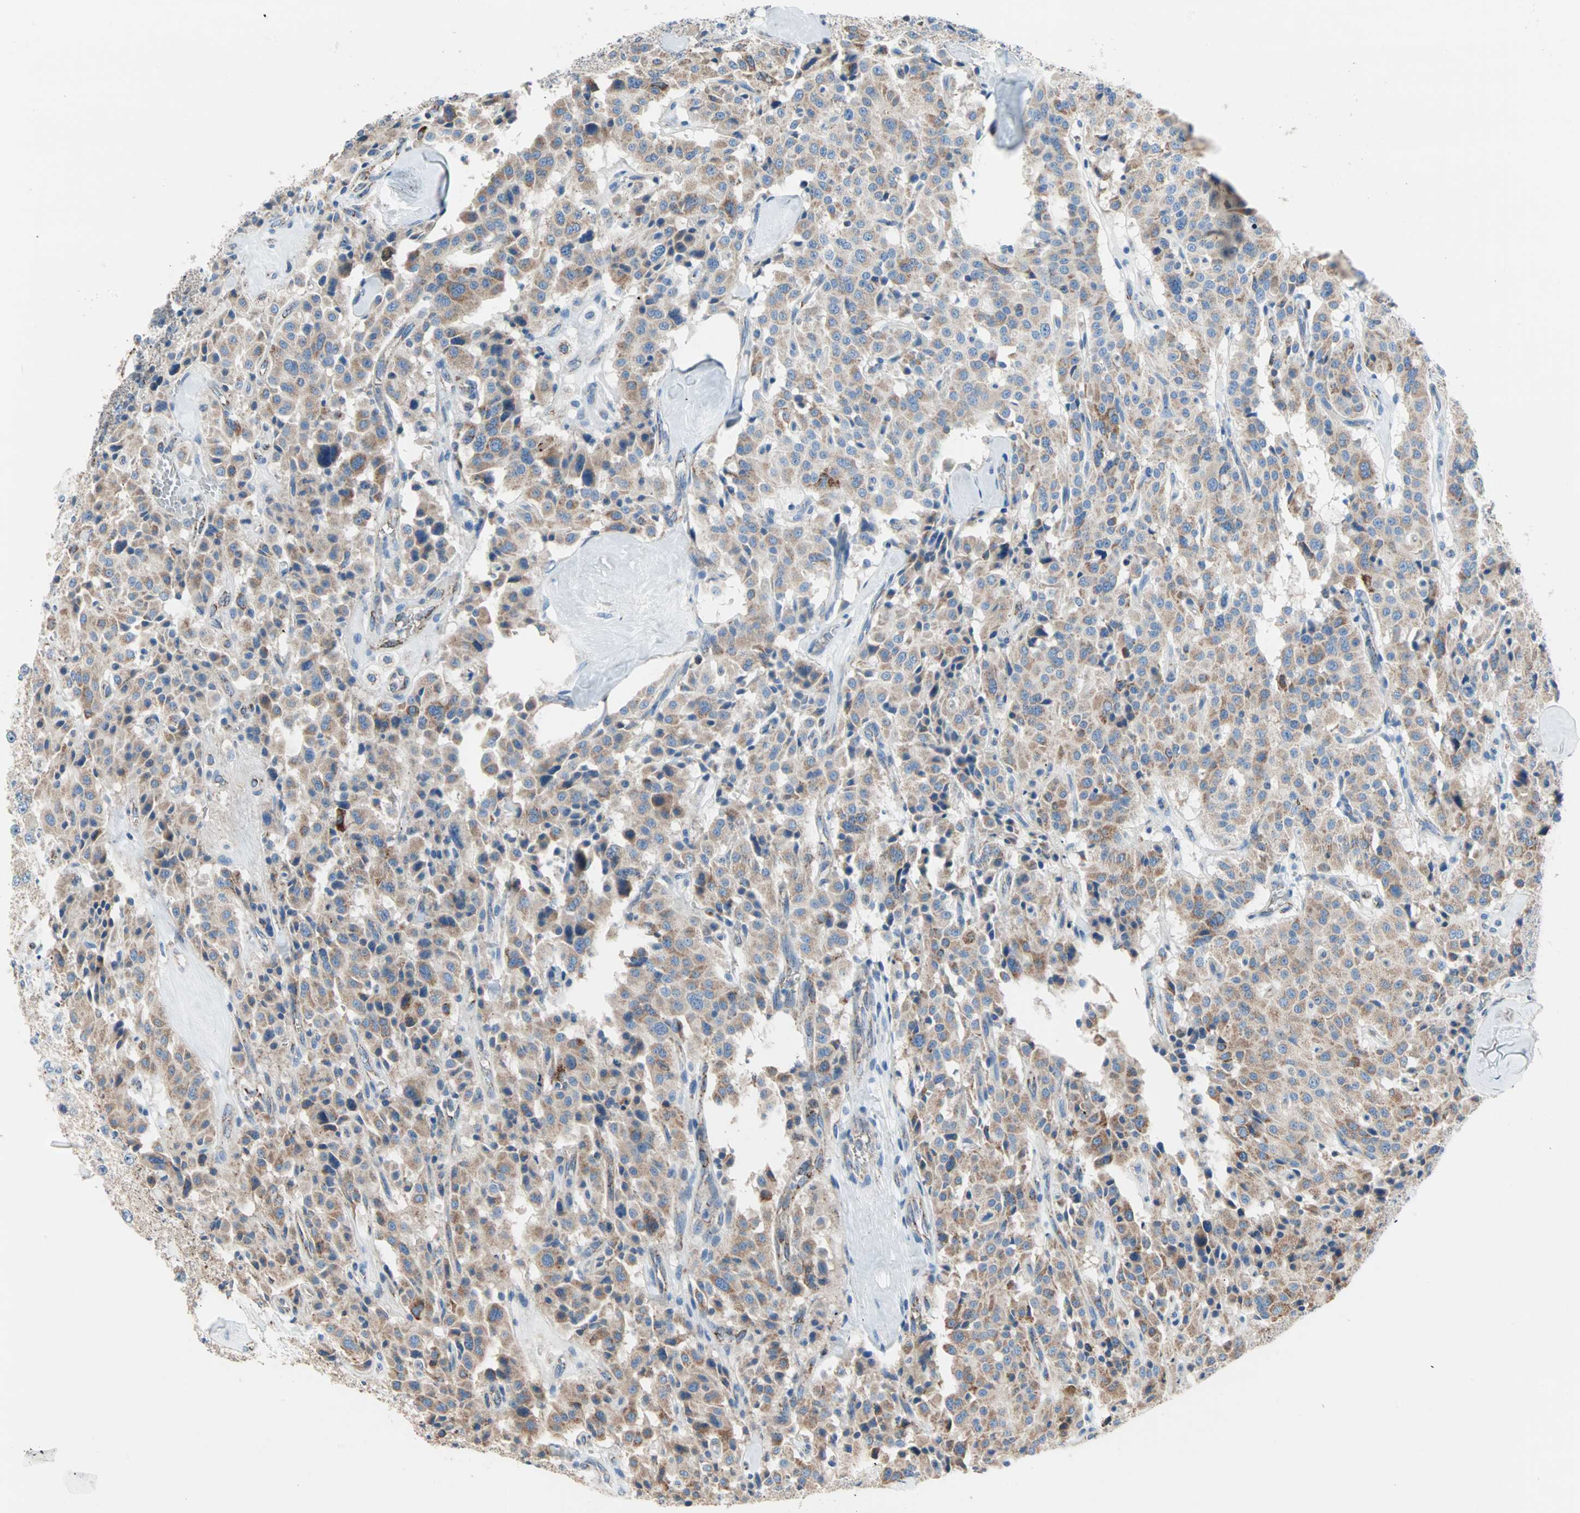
{"staining": {"intensity": "moderate", "quantity": ">75%", "location": "cytoplasmic/membranous"}, "tissue": "carcinoid", "cell_type": "Tumor cells", "image_type": "cancer", "snomed": [{"axis": "morphology", "description": "Carcinoid, malignant, NOS"}, {"axis": "topography", "description": "Lung"}], "caption": "Carcinoid (malignant) stained with a protein marker exhibits moderate staining in tumor cells.", "gene": "TST", "patient": {"sex": "male", "age": 30}}